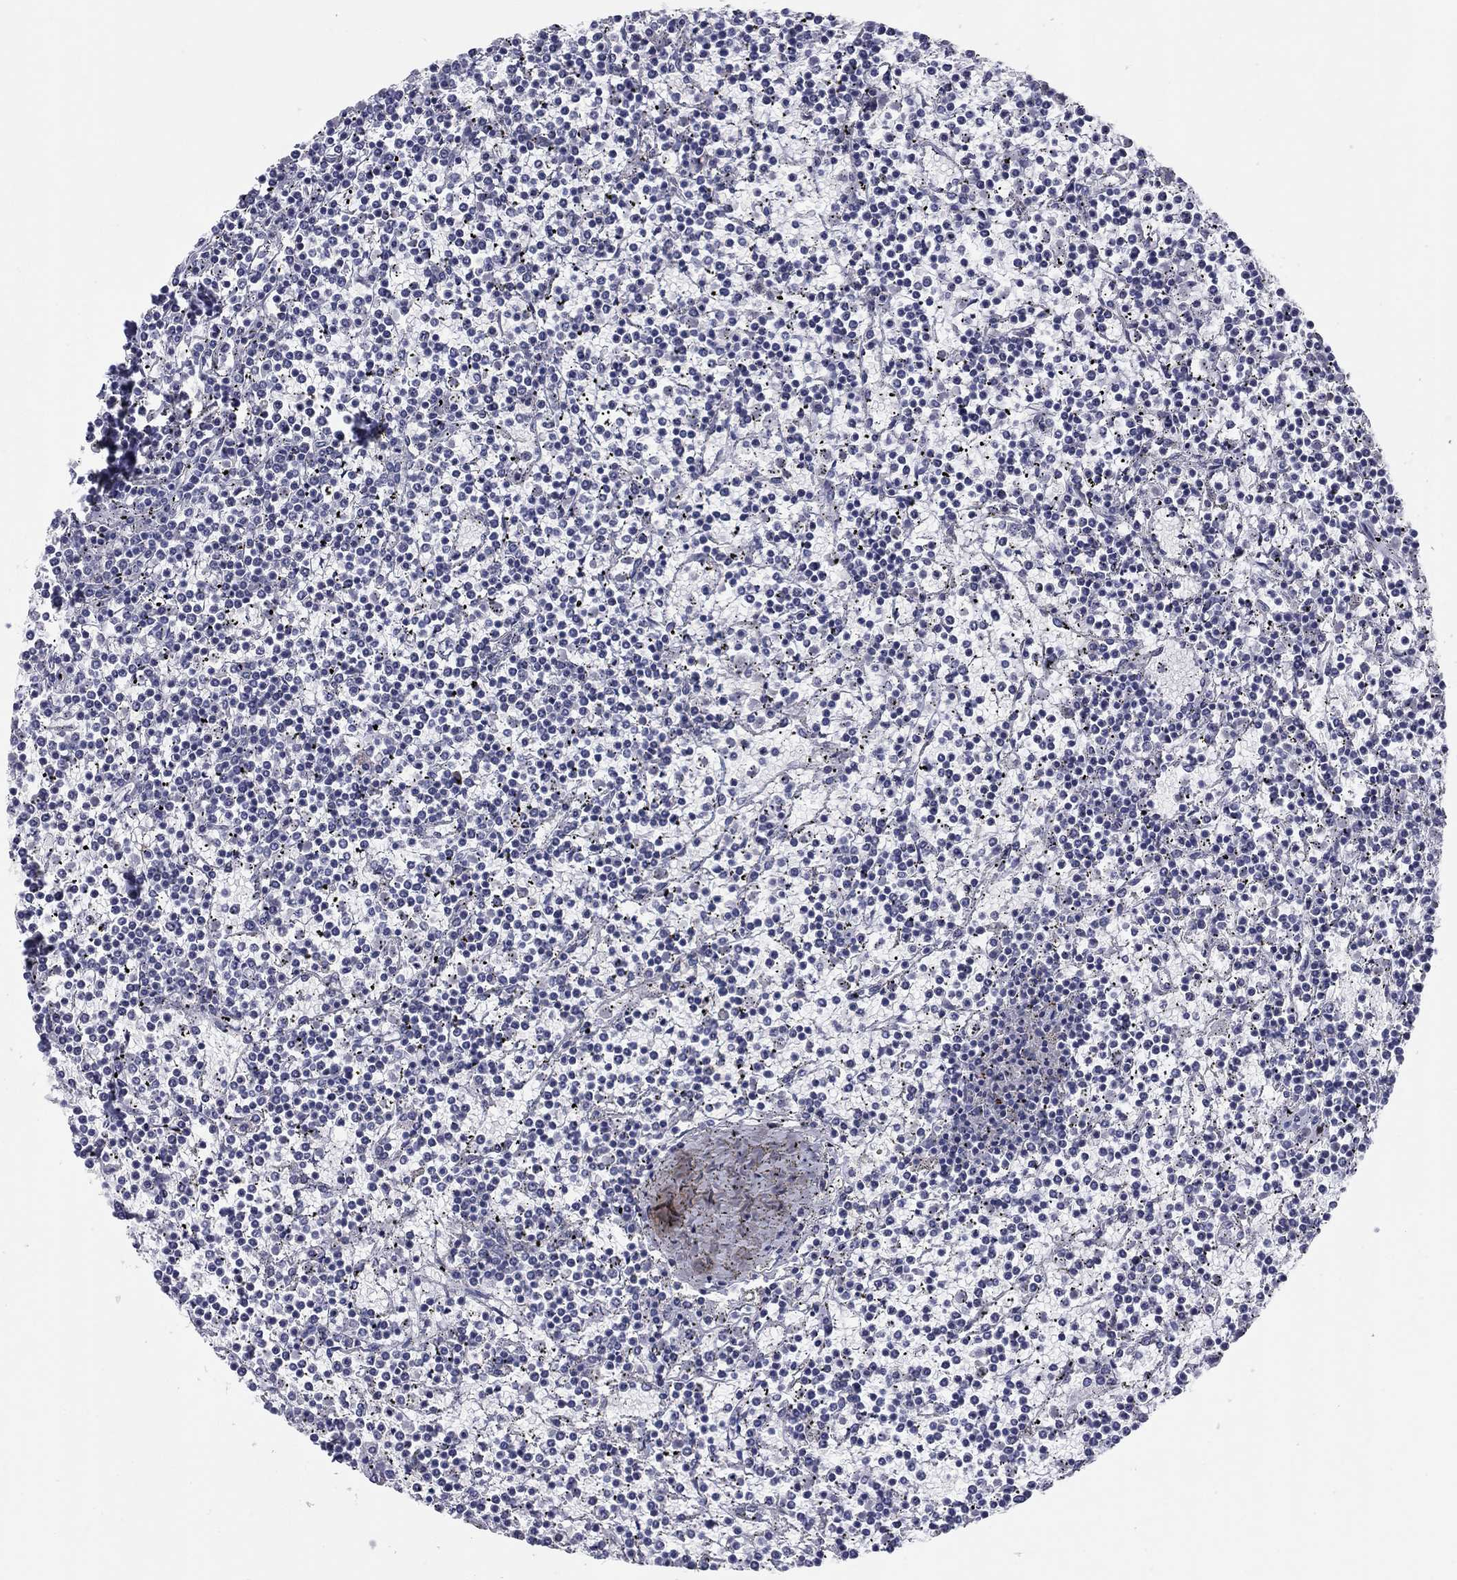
{"staining": {"intensity": "negative", "quantity": "none", "location": "none"}, "tissue": "lymphoma", "cell_type": "Tumor cells", "image_type": "cancer", "snomed": [{"axis": "morphology", "description": "Malignant lymphoma, non-Hodgkin's type, Low grade"}, {"axis": "topography", "description": "Spleen"}], "caption": "Immunohistochemical staining of human low-grade malignant lymphoma, non-Hodgkin's type displays no significant staining in tumor cells. (Brightfield microscopy of DAB (3,3'-diaminobenzidine) immunohistochemistry (IHC) at high magnification).", "gene": "ITGAE", "patient": {"sex": "female", "age": 19}}